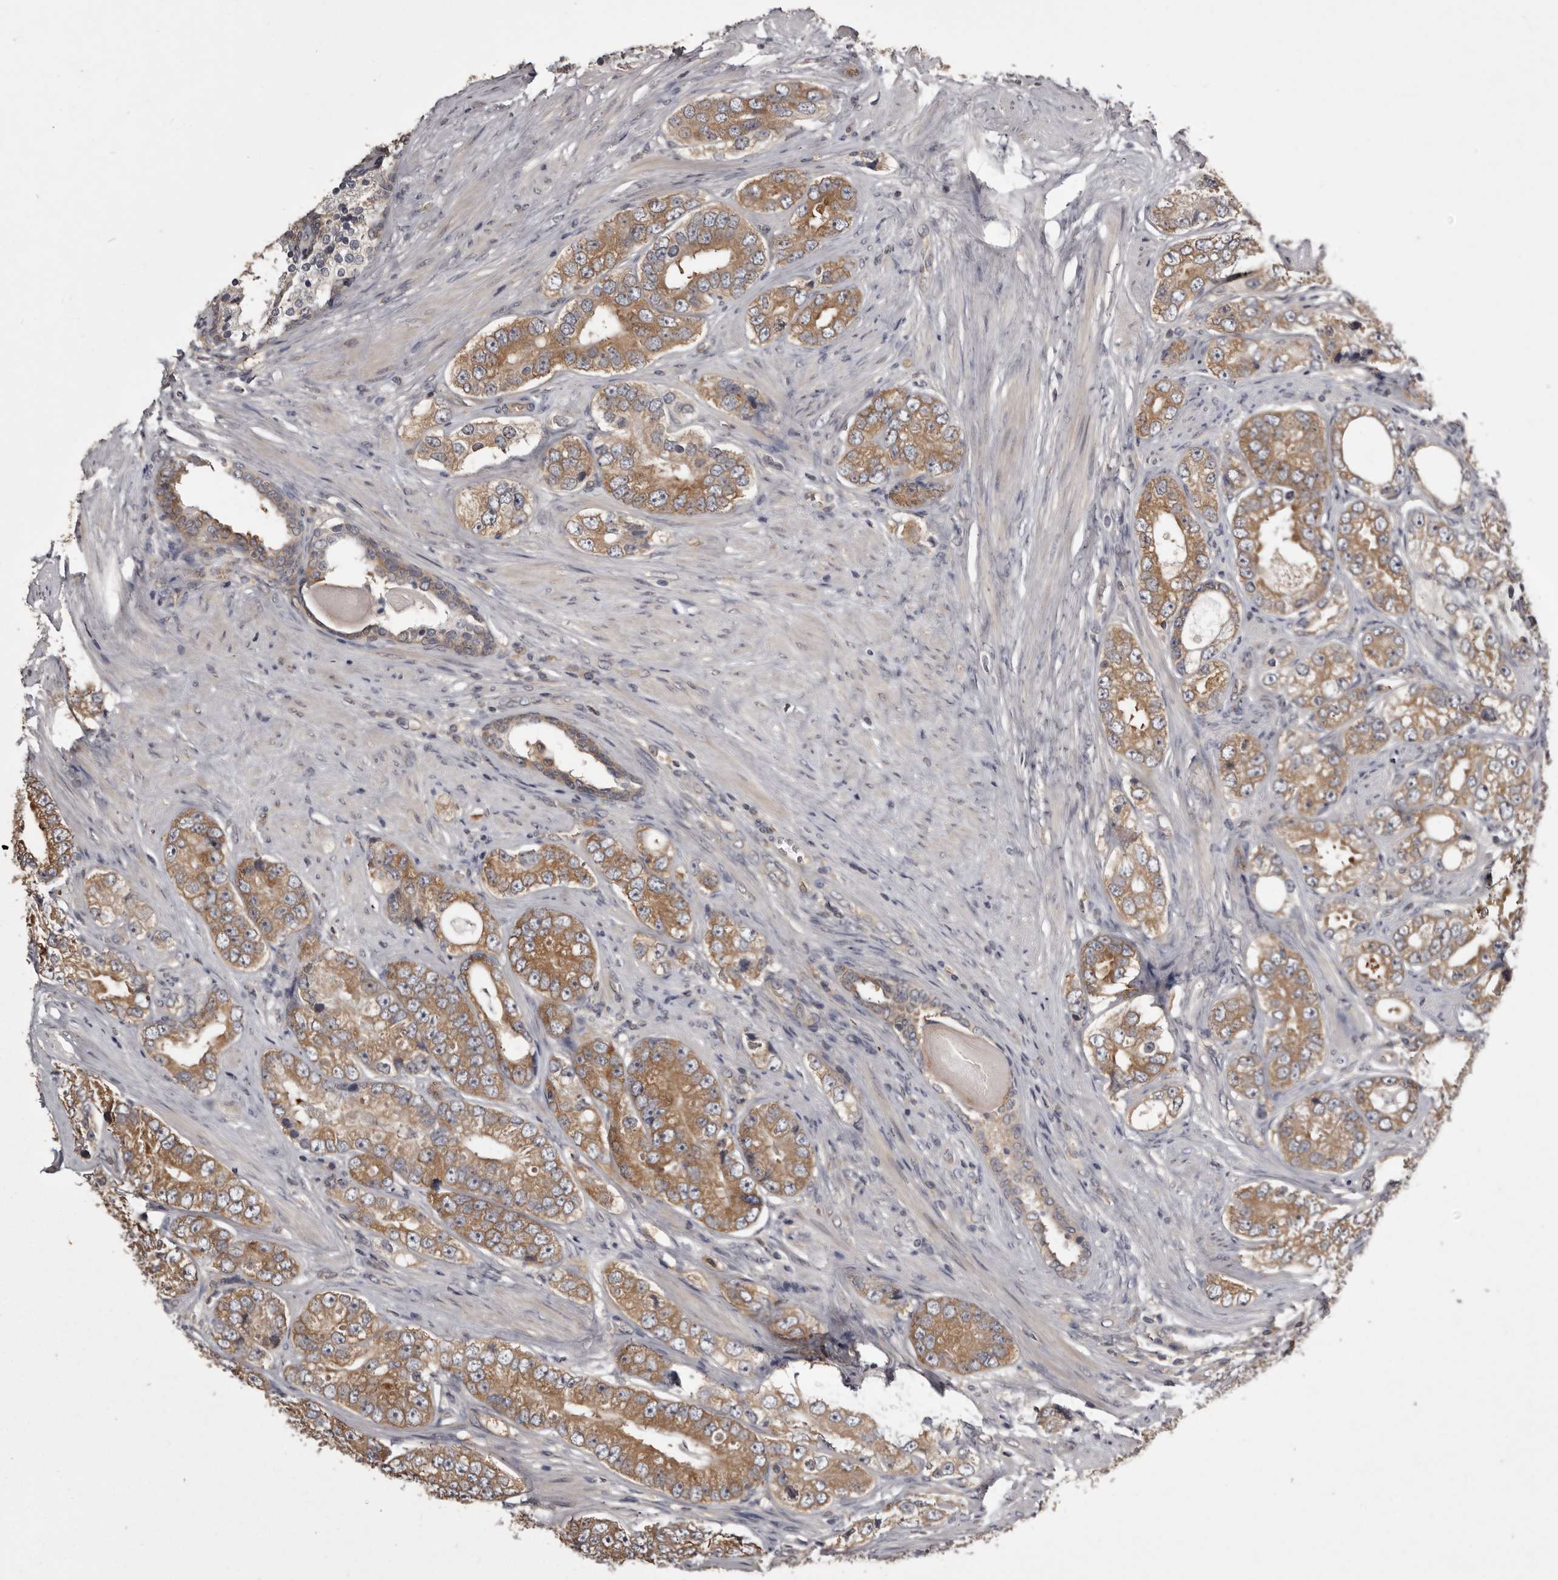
{"staining": {"intensity": "moderate", "quantity": ">75%", "location": "cytoplasmic/membranous"}, "tissue": "prostate cancer", "cell_type": "Tumor cells", "image_type": "cancer", "snomed": [{"axis": "morphology", "description": "Adenocarcinoma, High grade"}, {"axis": "topography", "description": "Prostate"}], "caption": "Tumor cells reveal medium levels of moderate cytoplasmic/membranous staining in about >75% of cells in human prostate cancer.", "gene": "DARS1", "patient": {"sex": "male", "age": 56}}